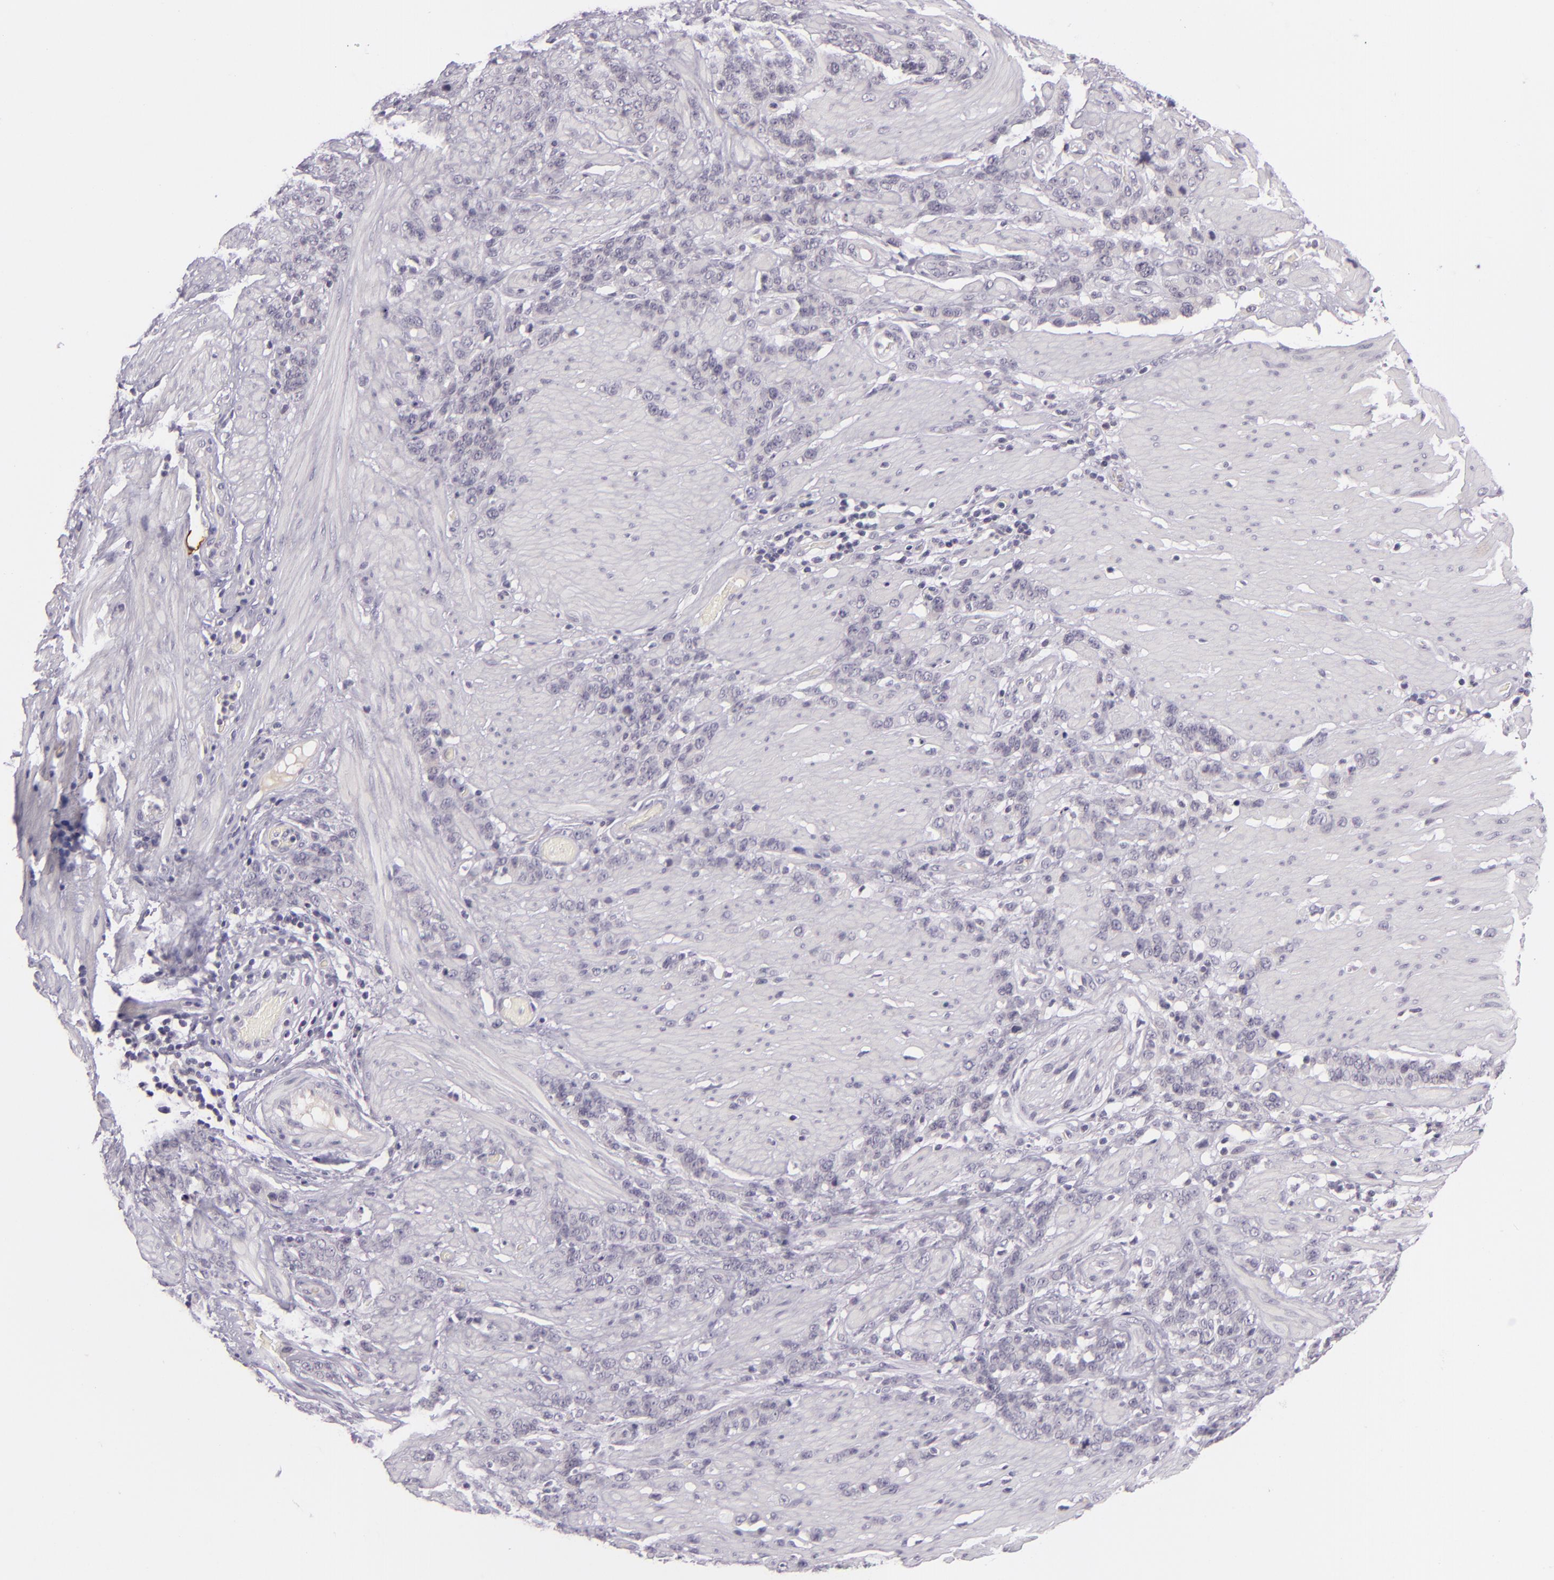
{"staining": {"intensity": "negative", "quantity": "none", "location": "none"}, "tissue": "stomach cancer", "cell_type": "Tumor cells", "image_type": "cancer", "snomed": [{"axis": "morphology", "description": "Adenocarcinoma, NOS"}, {"axis": "topography", "description": "Stomach, lower"}], "caption": "An immunohistochemistry image of adenocarcinoma (stomach) is shown. There is no staining in tumor cells of adenocarcinoma (stomach). (DAB immunohistochemistry, high magnification).", "gene": "DAG1", "patient": {"sex": "male", "age": 88}}